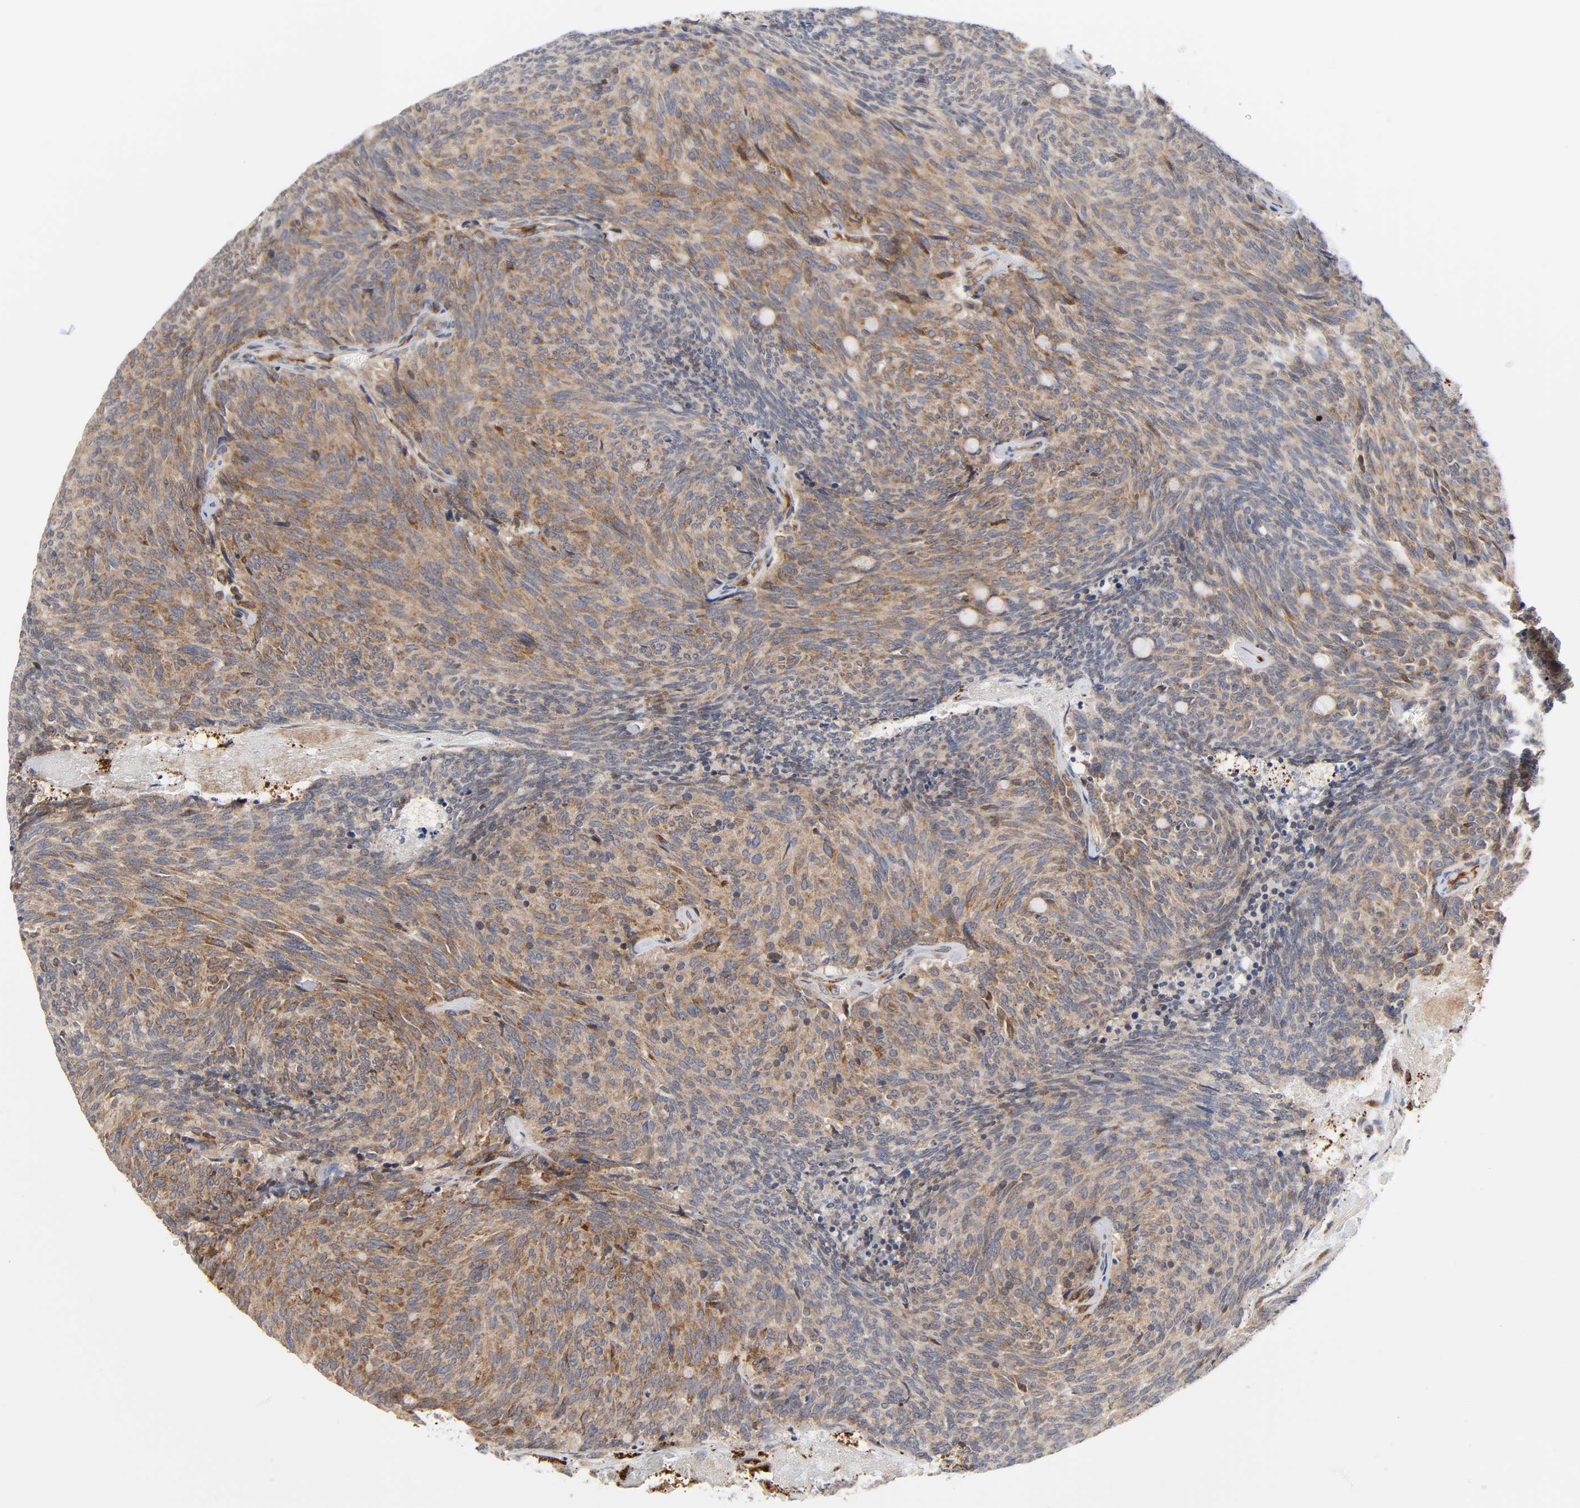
{"staining": {"intensity": "moderate", "quantity": ">75%", "location": "cytoplasmic/membranous"}, "tissue": "carcinoid", "cell_type": "Tumor cells", "image_type": "cancer", "snomed": [{"axis": "morphology", "description": "Carcinoid, malignant, NOS"}, {"axis": "topography", "description": "Pancreas"}], "caption": "The image displays staining of carcinoid, revealing moderate cytoplasmic/membranous protein staining (brown color) within tumor cells.", "gene": "BAX", "patient": {"sex": "female", "age": 54}}